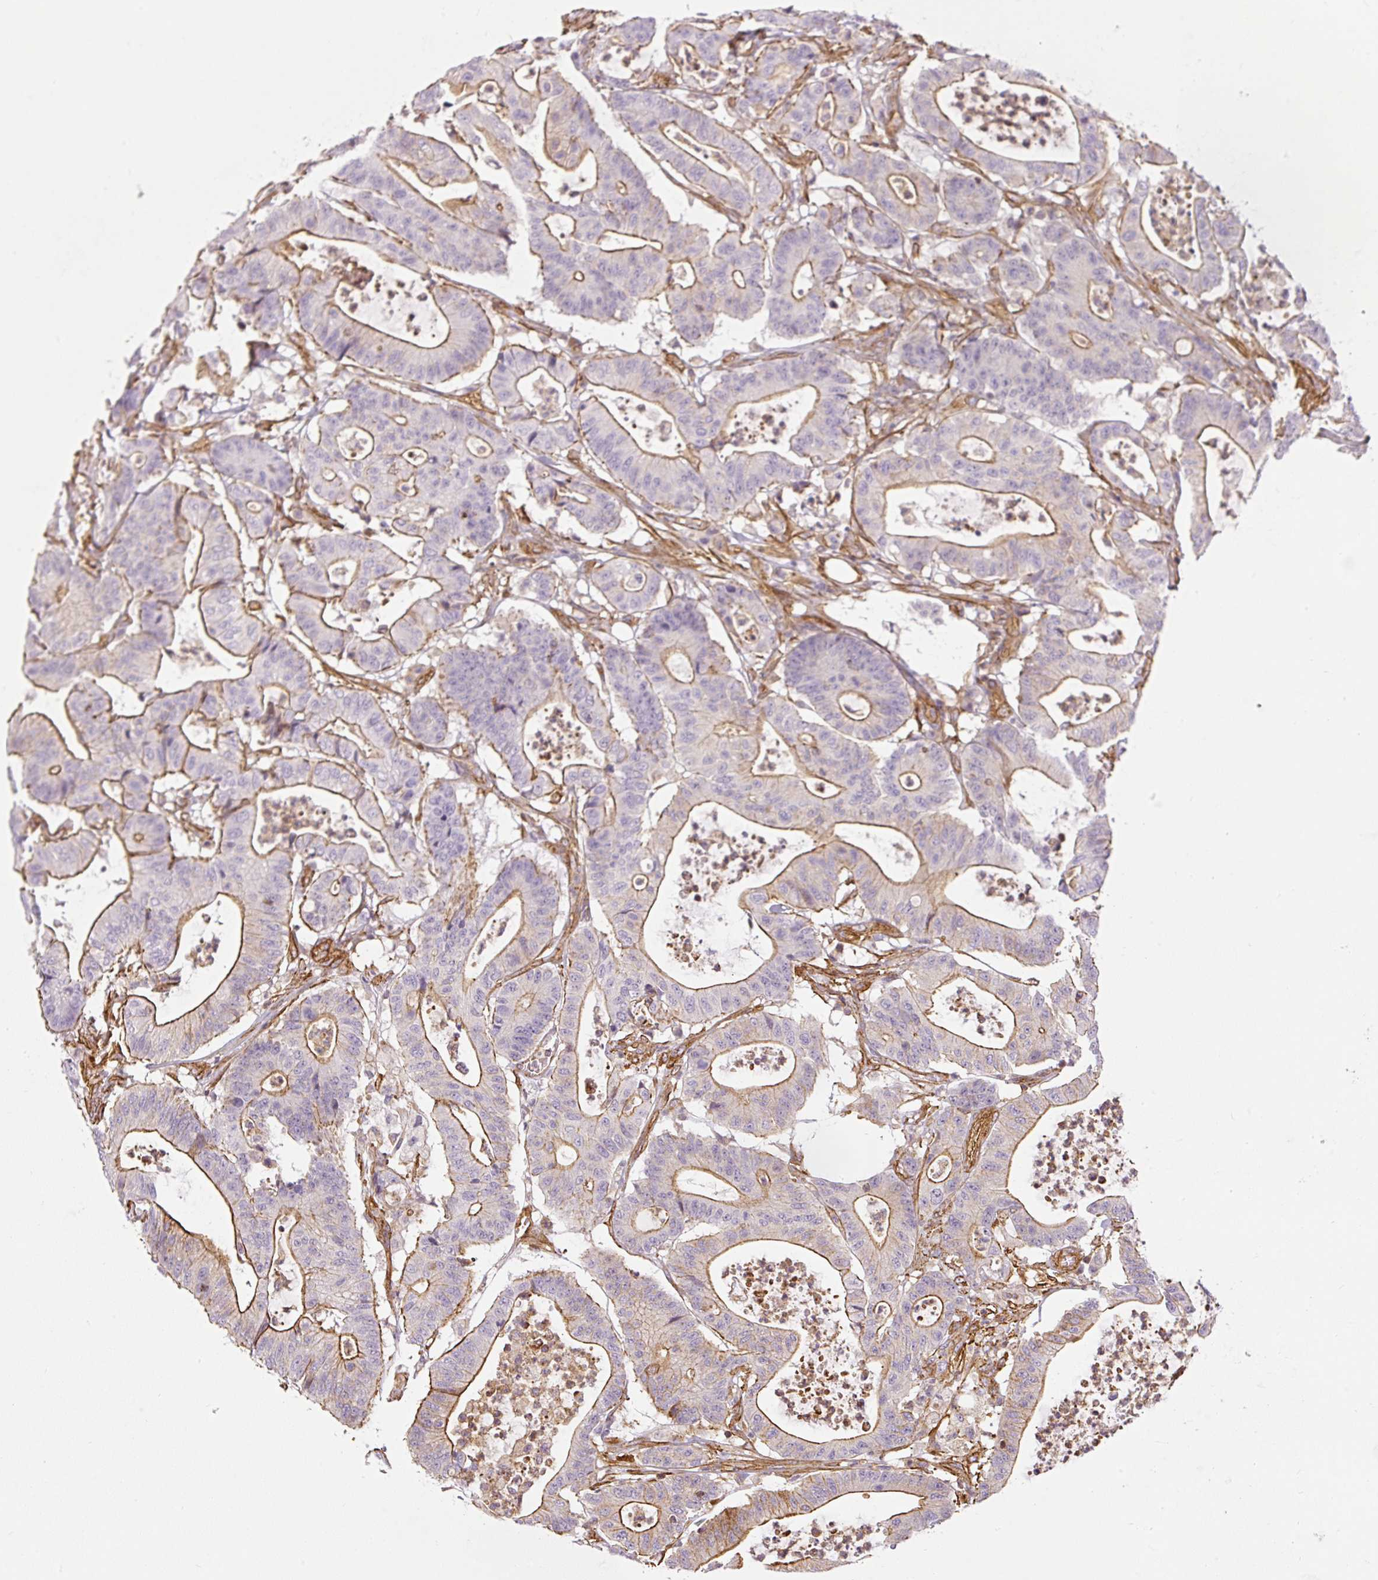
{"staining": {"intensity": "moderate", "quantity": "25%-75%", "location": "cytoplasmic/membranous"}, "tissue": "colorectal cancer", "cell_type": "Tumor cells", "image_type": "cancer", "snomed": [{"axis": "morphology", "description": "Adenocarcinoma, NOS"}, {"axis": "topography", "description": "Colon"}], "caption": "DAB immunohistochemical staining of adenocarcinoma (colorectal) exhibits moderate cytoplasmic/membranous protein expression in about 25%-75% of tumor cells.", "gene": "MYL12A", "patient": {"sex": "female", "age": 84}}